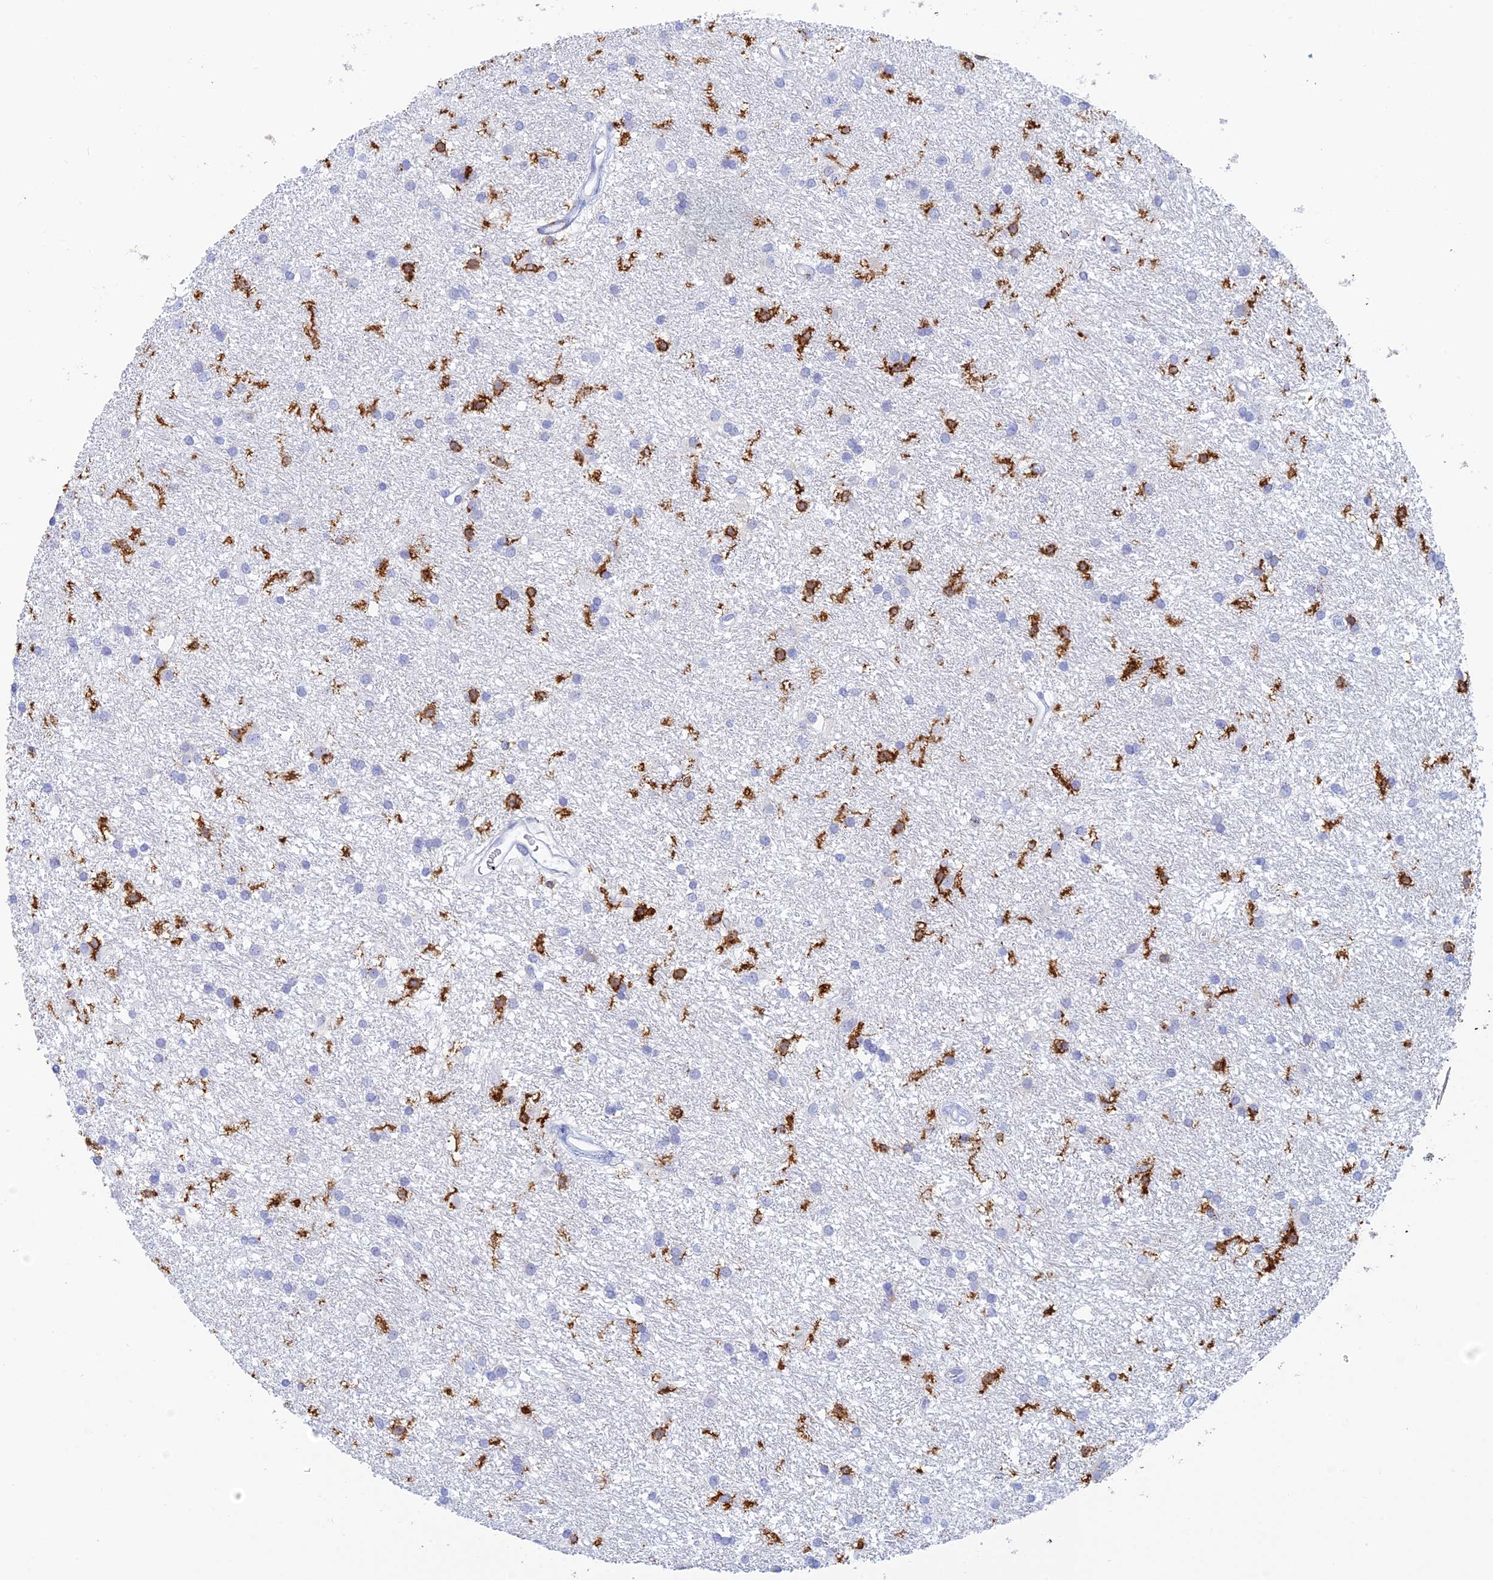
{"staining": {"intensity": "negative", "quantity": "none", "location": "none"}, "tissue": "glioma", "cell_type": "Tumor cells", "image_type": "cancer", "snomed": [{"axis": "morphology", "description": "Glioma, malignant, High grade"}, {"axis": "topography", "description": "Brain"}], "caption": "Immunohistochemical staining of human glioma demonstrates no significant staining in tumor cells.", "gene": "CEP152", "patient": {"sex": "male", "age": 77}}